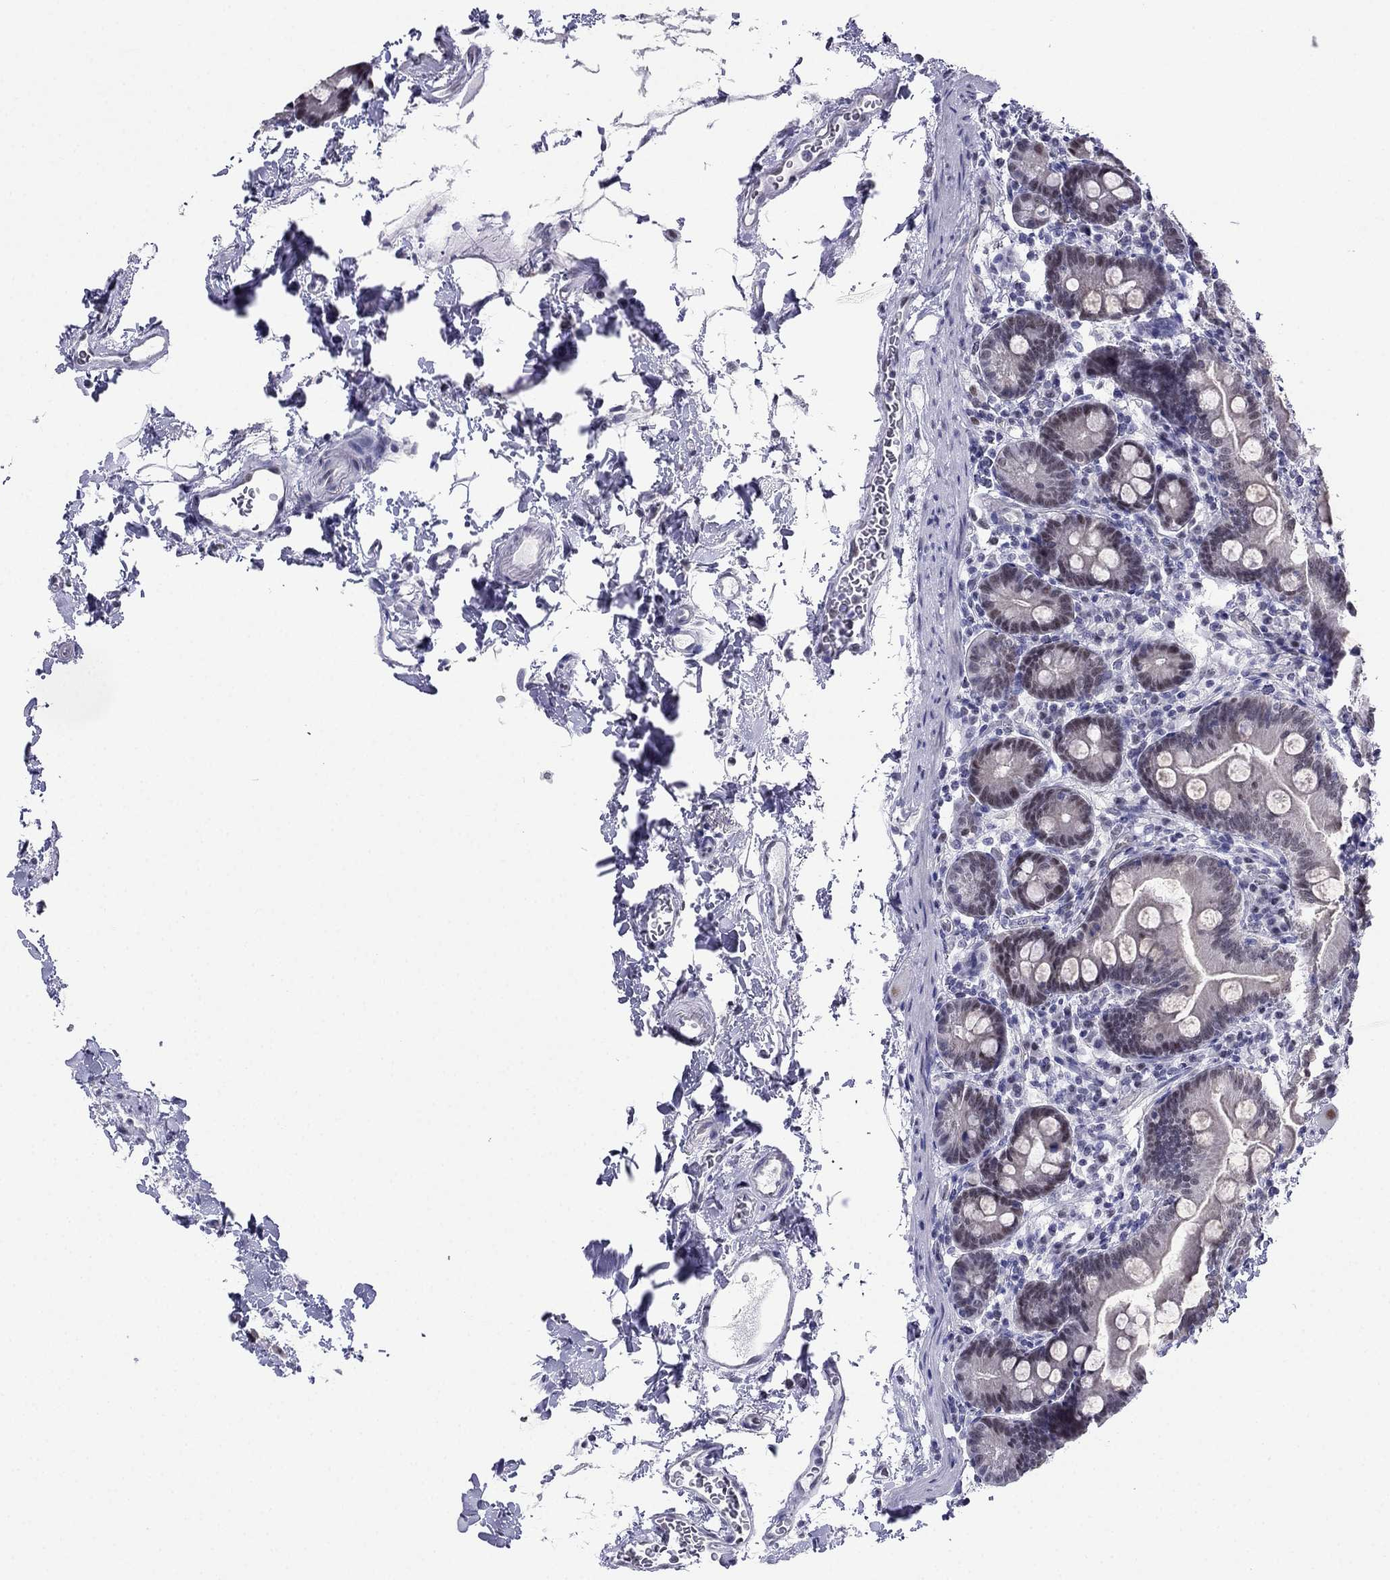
{"staining": {"intensity": "weak", "quantity": "<25%", "location": "nuclear"}, "tissue": "small intestine", "cell_type": "Glandular cells", "image_type": "normal", "snomed": [{"axis": "morphology", "description": "Normal tissue, NOS"}, {"axis": "topography", "description": "Small intestine"}], "caption": "High power microscopy histopathology image of an immunohistochemistry image of unremarkable small intestine, revealing no significant positivity in glandular cells.", "gene": "PPM1G", "patient": {"sex": "female", "age": 44}}